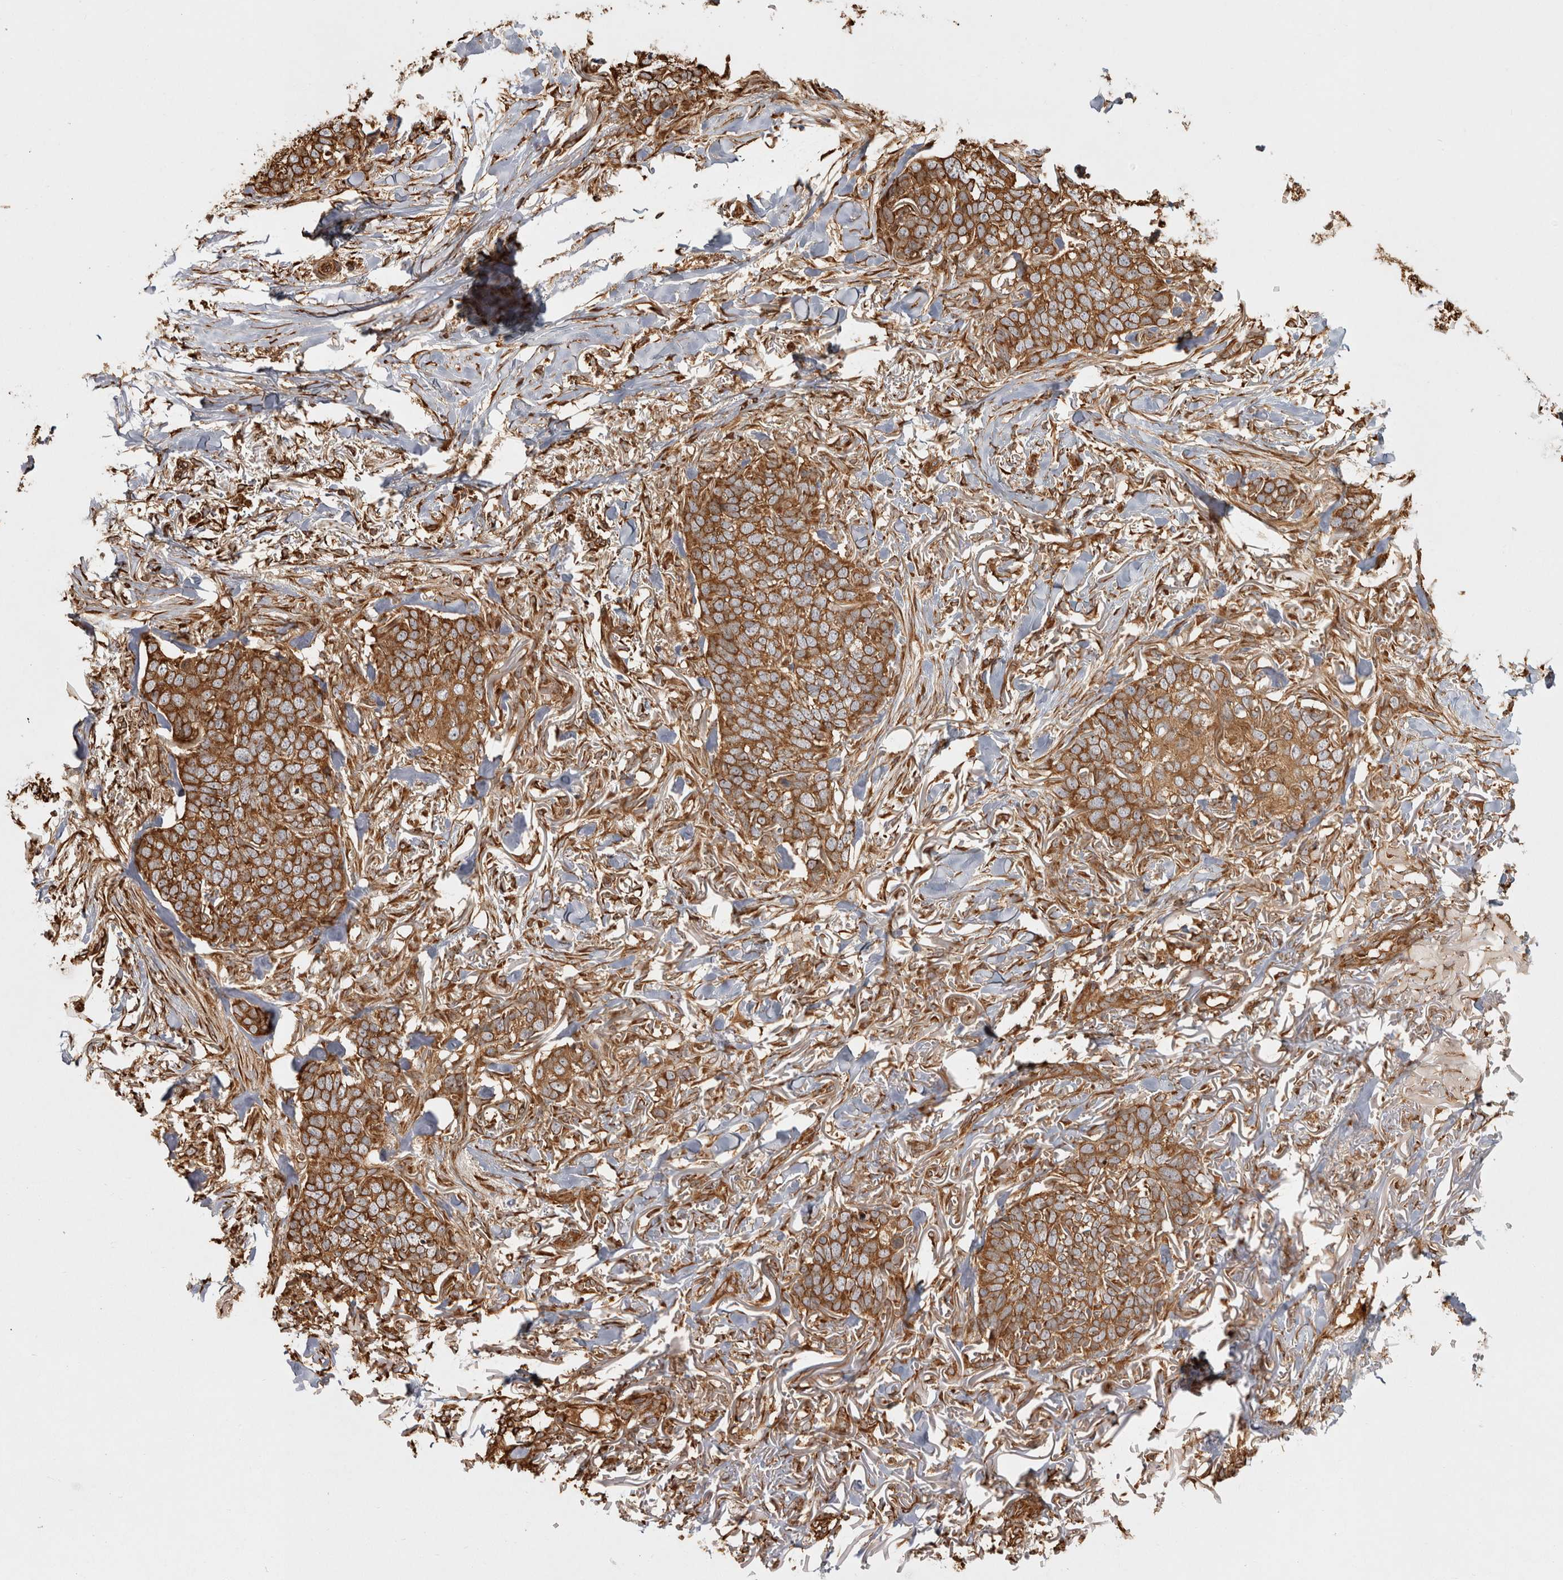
{"staining": {"intensity": "moderate", "quantity": ">75%", "location": "cytoplasmic/membranous"}, "tissue": "skin cancer", "cell_type": "Tumor cells", "image_type": "cancer", "snomed": [{"axis": "morphology", "description": "Normal tissue, NOS"}, {"axis": "morphology", "description": "Basal cell carcinoma"}, {"axis": "topography", "description": "Skin"}], "caption": "Skin basal cell carcinoma was stained to show a protein in brown. There is medium levels of moderate cytoplasmic/membranous positivity in about >75% of tumor cells.", "gene": "CAMSAP2", "patient": {"sex": "male", "age": 77}}